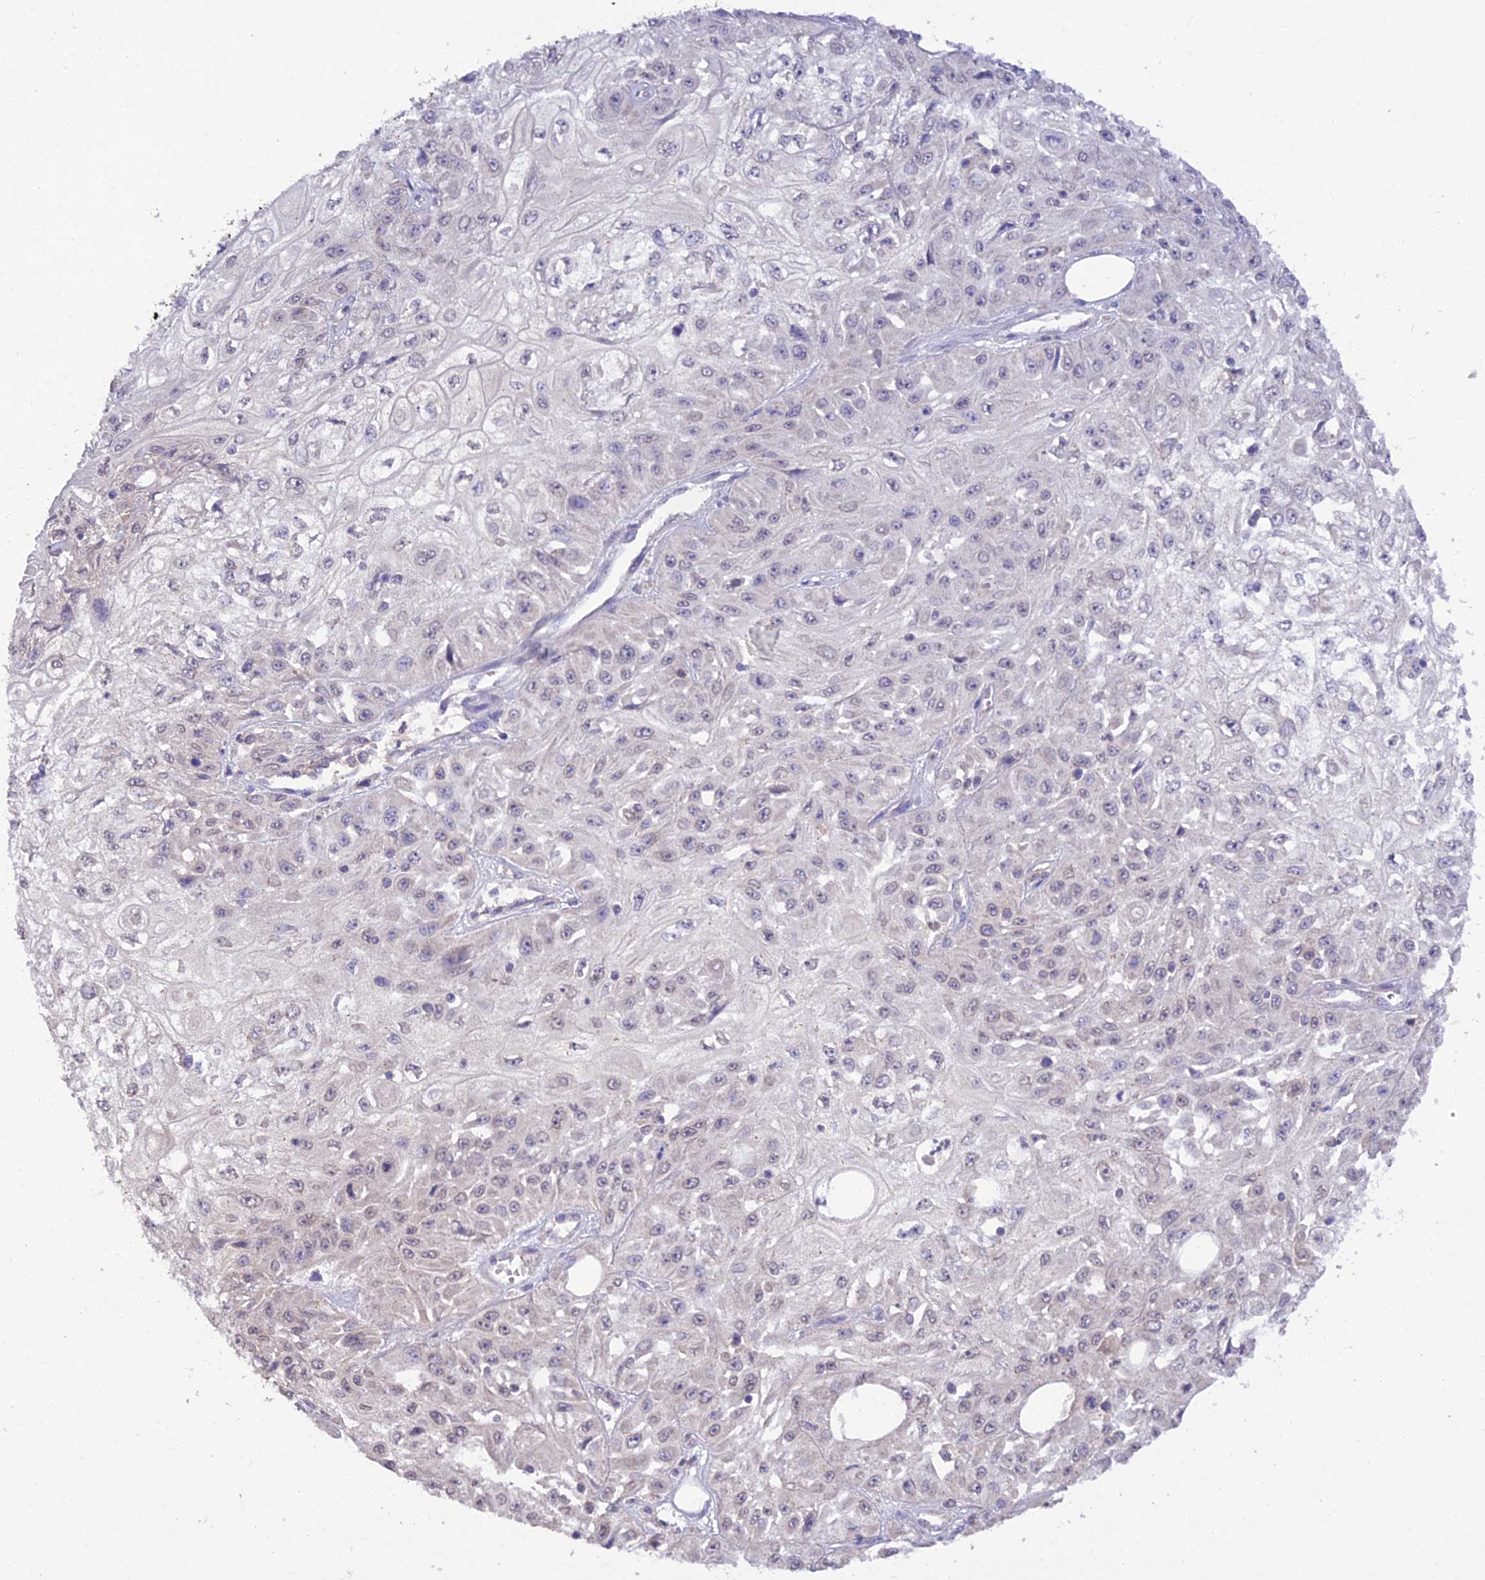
{"staining": {"intensity": "negative", "quantity": "none", "location": "none"}, "tissue": "skin cancer", "cell_type": "Tumor cells", "image_type": "cancer", "snomed": [{"axis": "morphology", "description": "Squamous cell carcinoma, NOS"}, {"axis": "morphology", "description": "Squamous cell carcinoma, metastatic, NOS"}, {"axis": "topography", "description": "Skin"}, {"axis": "topography", "description": "Lymph node"}], "caption": "DAB (3,3'-diaminobenzidine) immunohistochemical staining of skin squamous cell carcinoma exhibits no significant positivity in tumor cells.", "gene": "PGK1", "patient": {"sex": "male", "age": 75}}